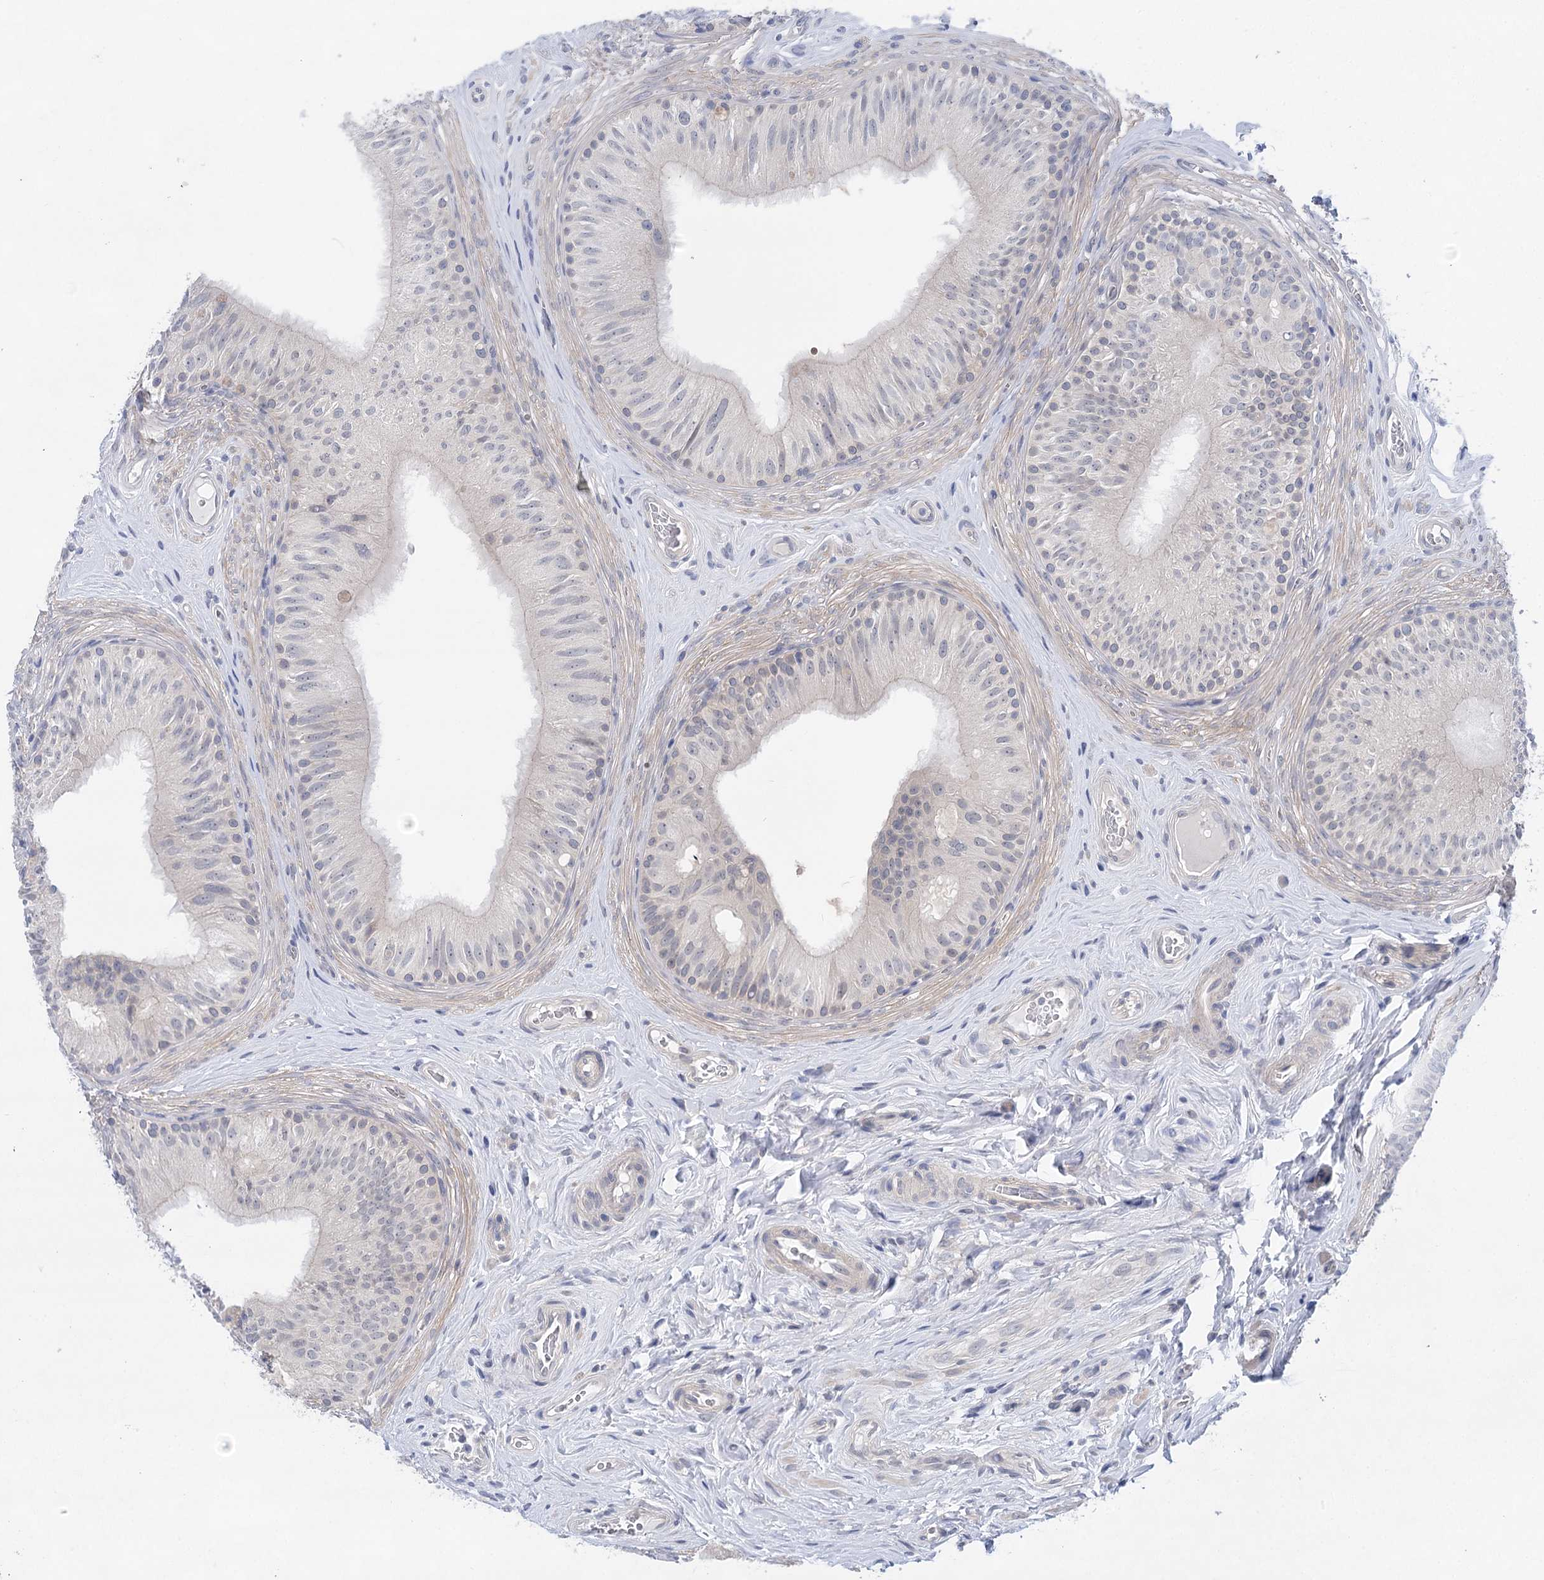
{"staining": {"intensity": "negative", "quantity": "none", "location": "none"}, "tissue": "epididymis", "cell_type": "Glandular cells", "image_type": "normal", "snomed": [{"axis": "morphology", "description": "Normal tissue, NOS"}, {"axis": "topography", "description": "Epididymis"}], "caption": "The micrograph shows no staining of glandular cells in normal epididymis. (DAB IHC visualized using brightfield microscopy, high magnification).", "gene": "LALBA", "patient": {"sex": "male", "age": 46}}